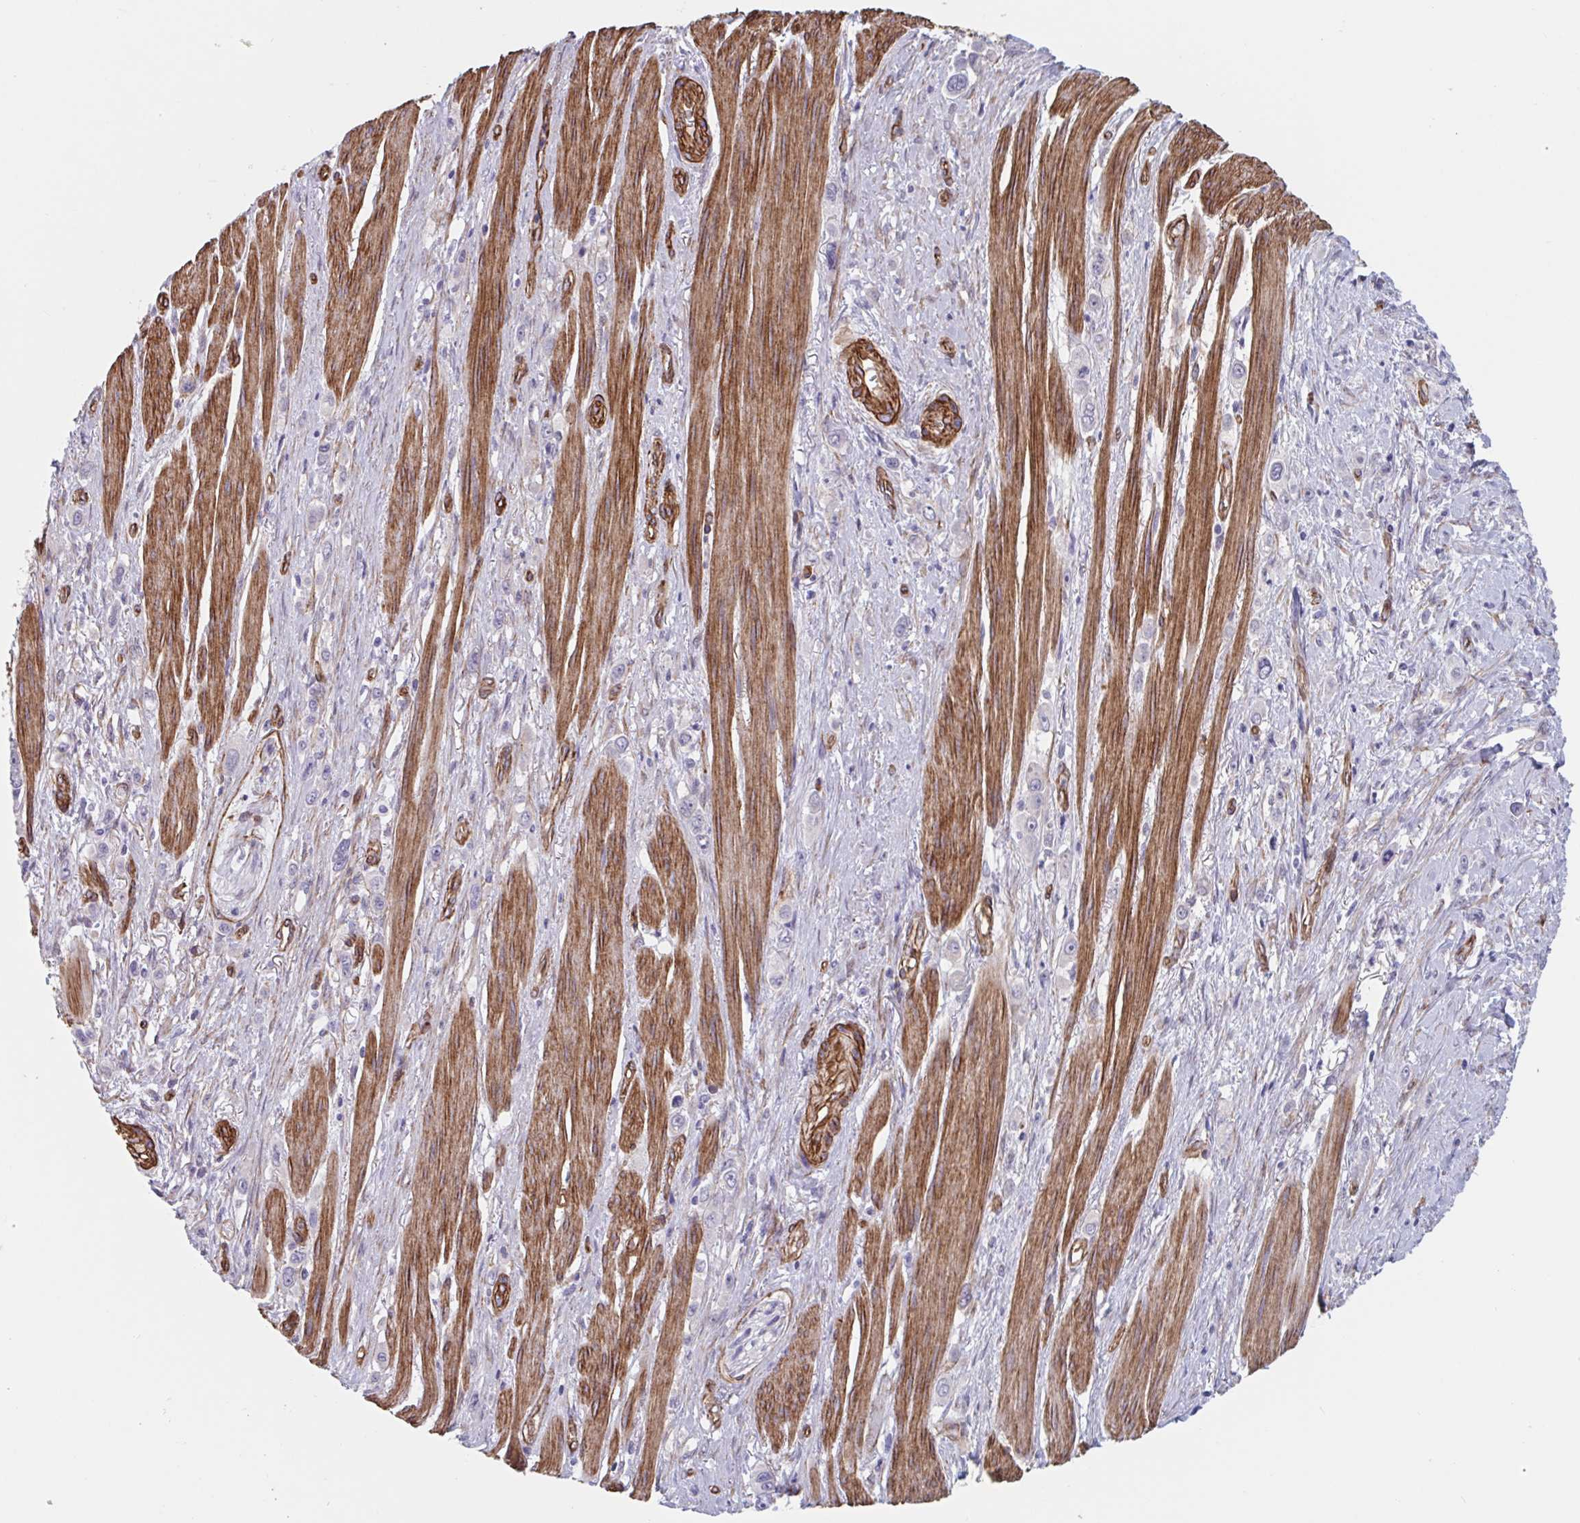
{"staining": {"intensity": "negative", "quantity": "none", "location": "none"}, "tissue": "stomach cancer", "cell_type": "Tumor cells", "image_type": "cancer", "snomed": [{"axis": "morphology", "description": "Adenocarcinoma, NOS"}, {"axis": "topography", "description": "Stomach, upper"}], "caption": "DAB (3,3'-diaminobenzidine) immunohistochemical staining of stomach cancer demonstrates no significant positivity in tumor cells.", "gene": "CITED4", "patient": {"sex": "male", "age": 75}}